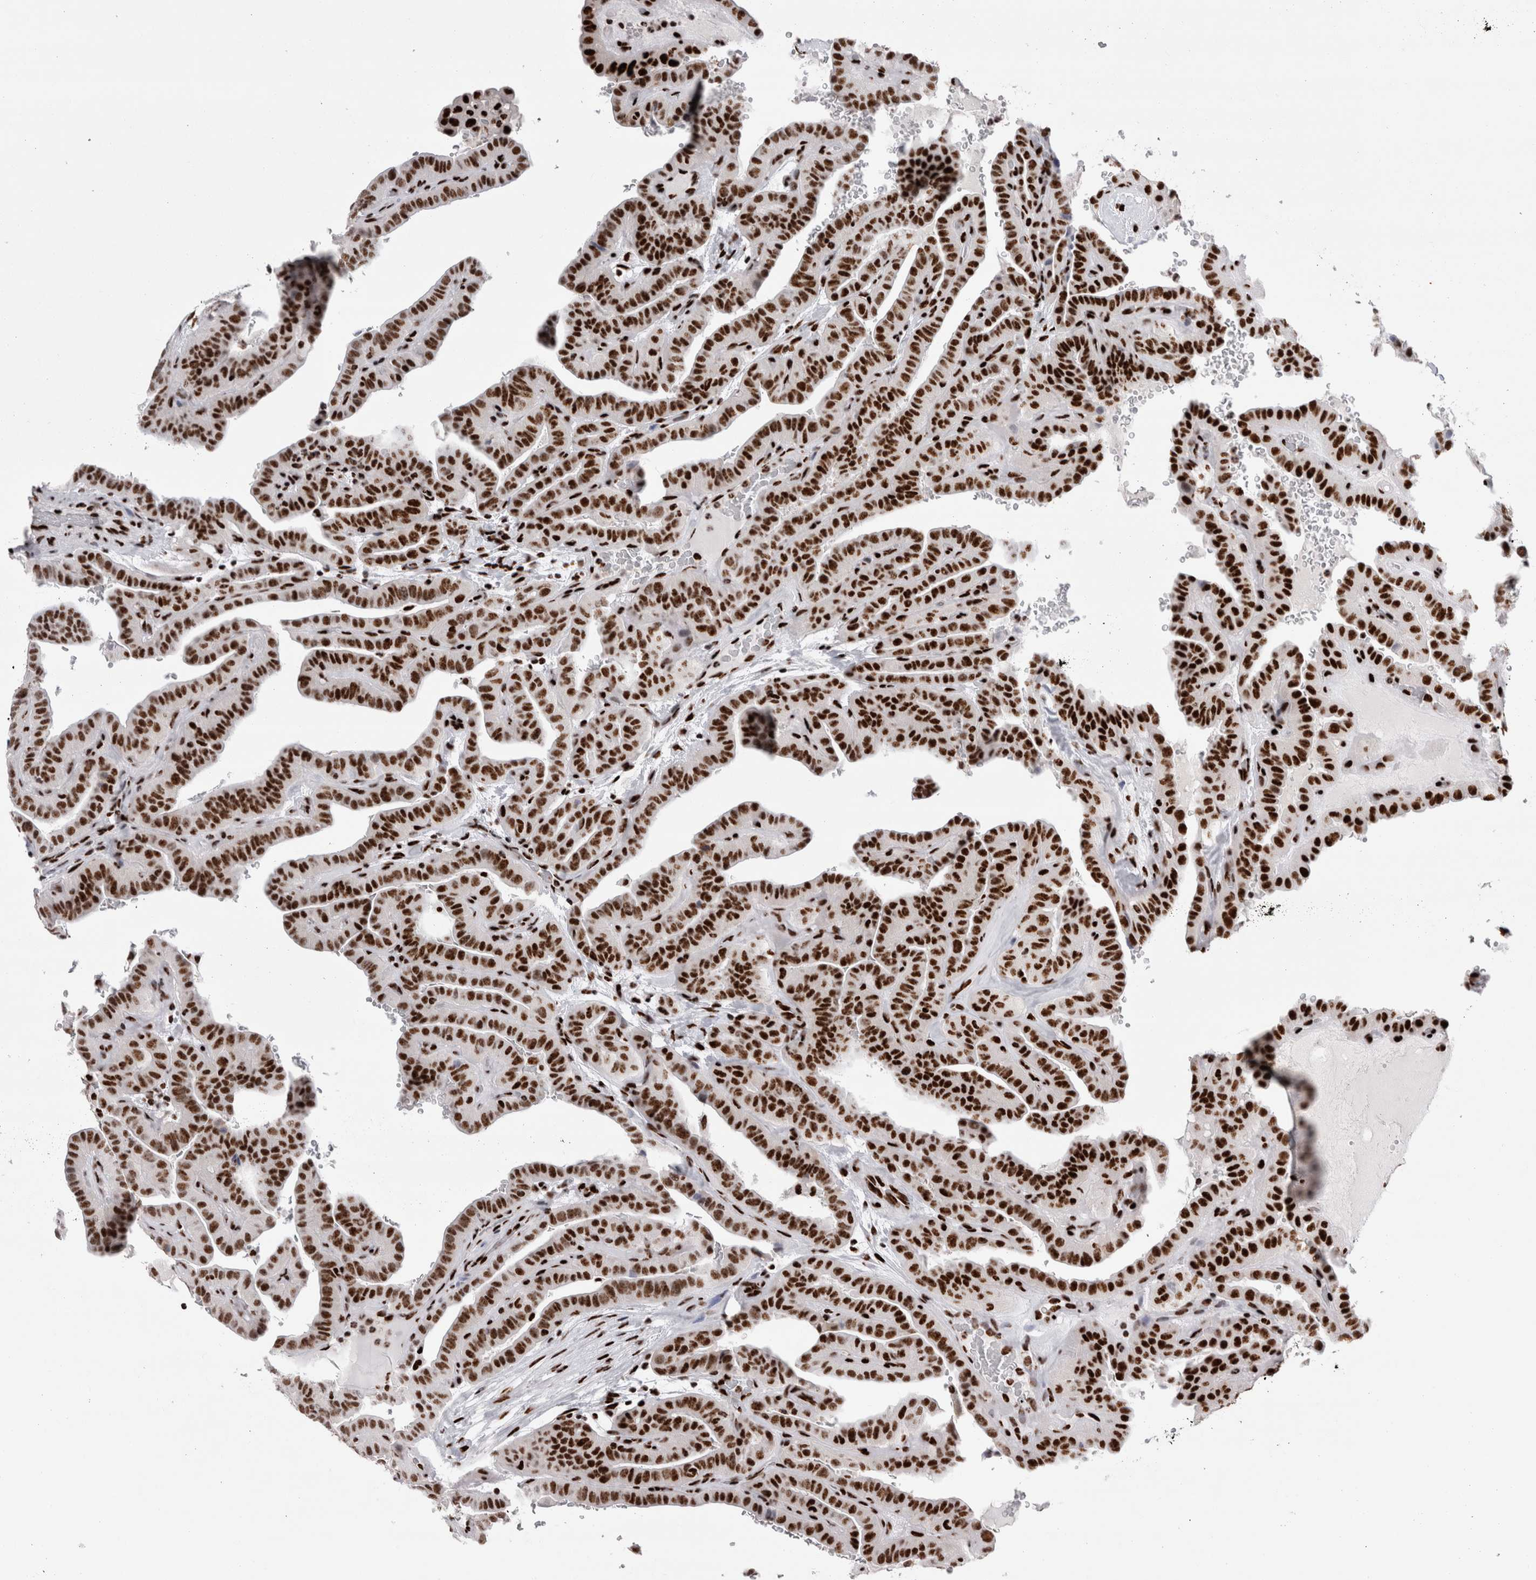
{"staining": {"intensity": "strong", "quantity": ">75%", "location": "nuclear"}, "tissue": "thyroid cancer", "cell_type": "Tumor cells", "image_type": "cancer", "snomed": [{"axis": "morphology", "description": "Papillary adenocarcinoma, NOS"}, {"axis": "topography", "description": "Thyroid gland"}], "caption": "Immunohistochemical staining of thyroid cancer (papillary adenocarcinoma) shows strong nuclear protein expression in about >75% of tumor cells.", "gene": "RBM6", "patient": {"sex": "male", "age": 77}}